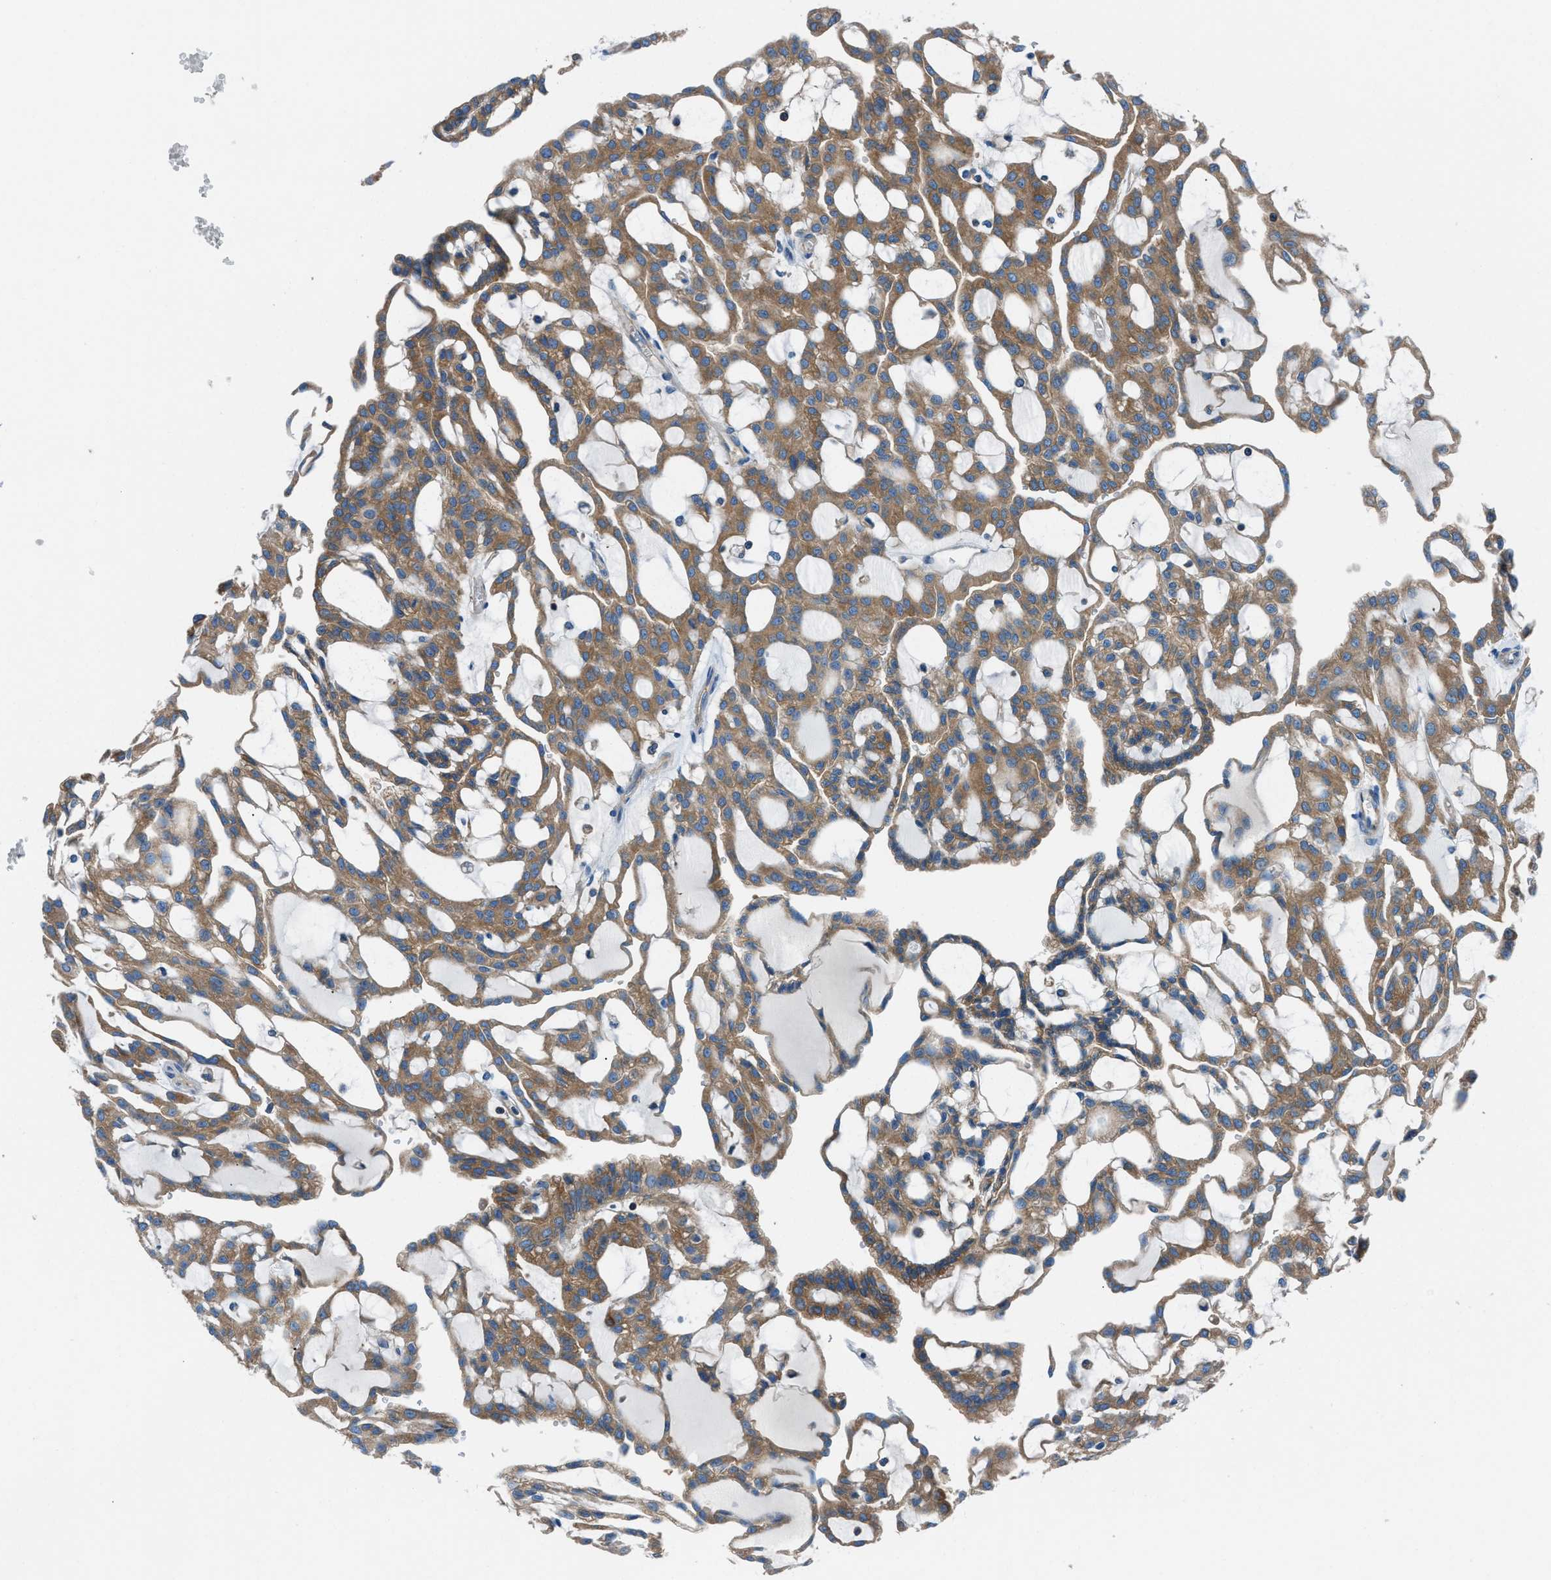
{"staining": {"intensity": "moderate", "quantity": ">75%", "location": "cytoplasmic/membranous"}, "tissue": "renal cancer", "cell_type": "Tumor cells", "image_type": "cancer", "snomed": [{"axis": "morphology", "description": "Adenocarcinoma, NOS"}, {"axis": "topography", "description": "Kidney"}], "caption": "Moderate cytoplasmic/membranous positivity is seen in approximately >75% of tumor cells in renal adenocarcinoma.", "gene": "SARS1", "patient": {"sex": "male", "age": 63}}